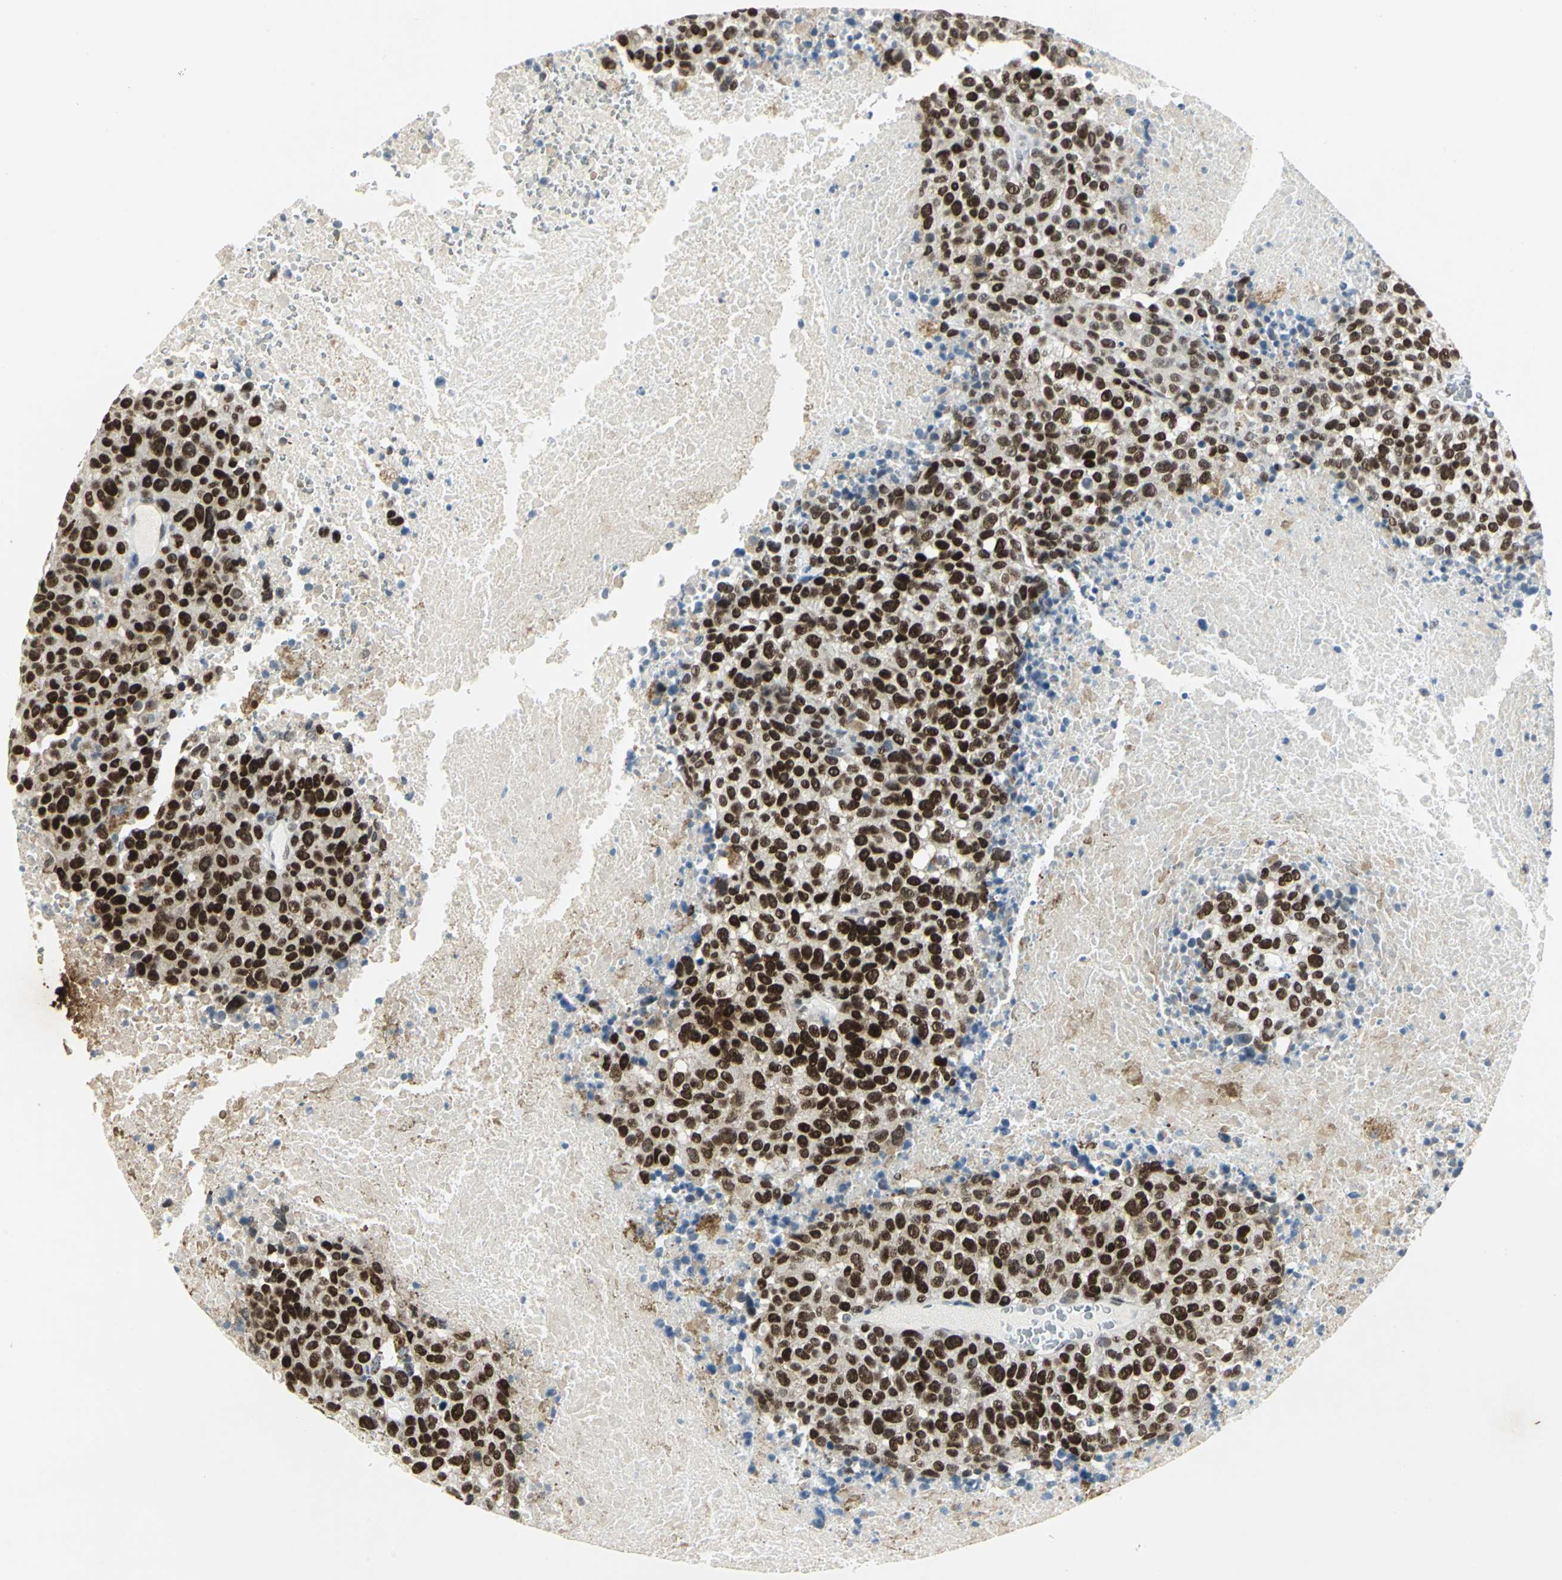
{"staining": {"intensity": "strong", "quantity": ">75%", "location": "nuclear"}, "tissue": "melanoma", "cell_type": "Tumor cells", "image_type": "cancer", "snomed": [{"axis": "morphology", "description": "Malignant melanoma, Metastatic site"}, {"axis": "topography", "description": "Cerebral cortex"}], "caption": "This is a histology image of IHC staining of malignant melanoma (metastatic site), which shows strong expression in the nuclear of tumor cells.", "gene": "MEIS2", "patient": {"sex": "female", "age": 52}}